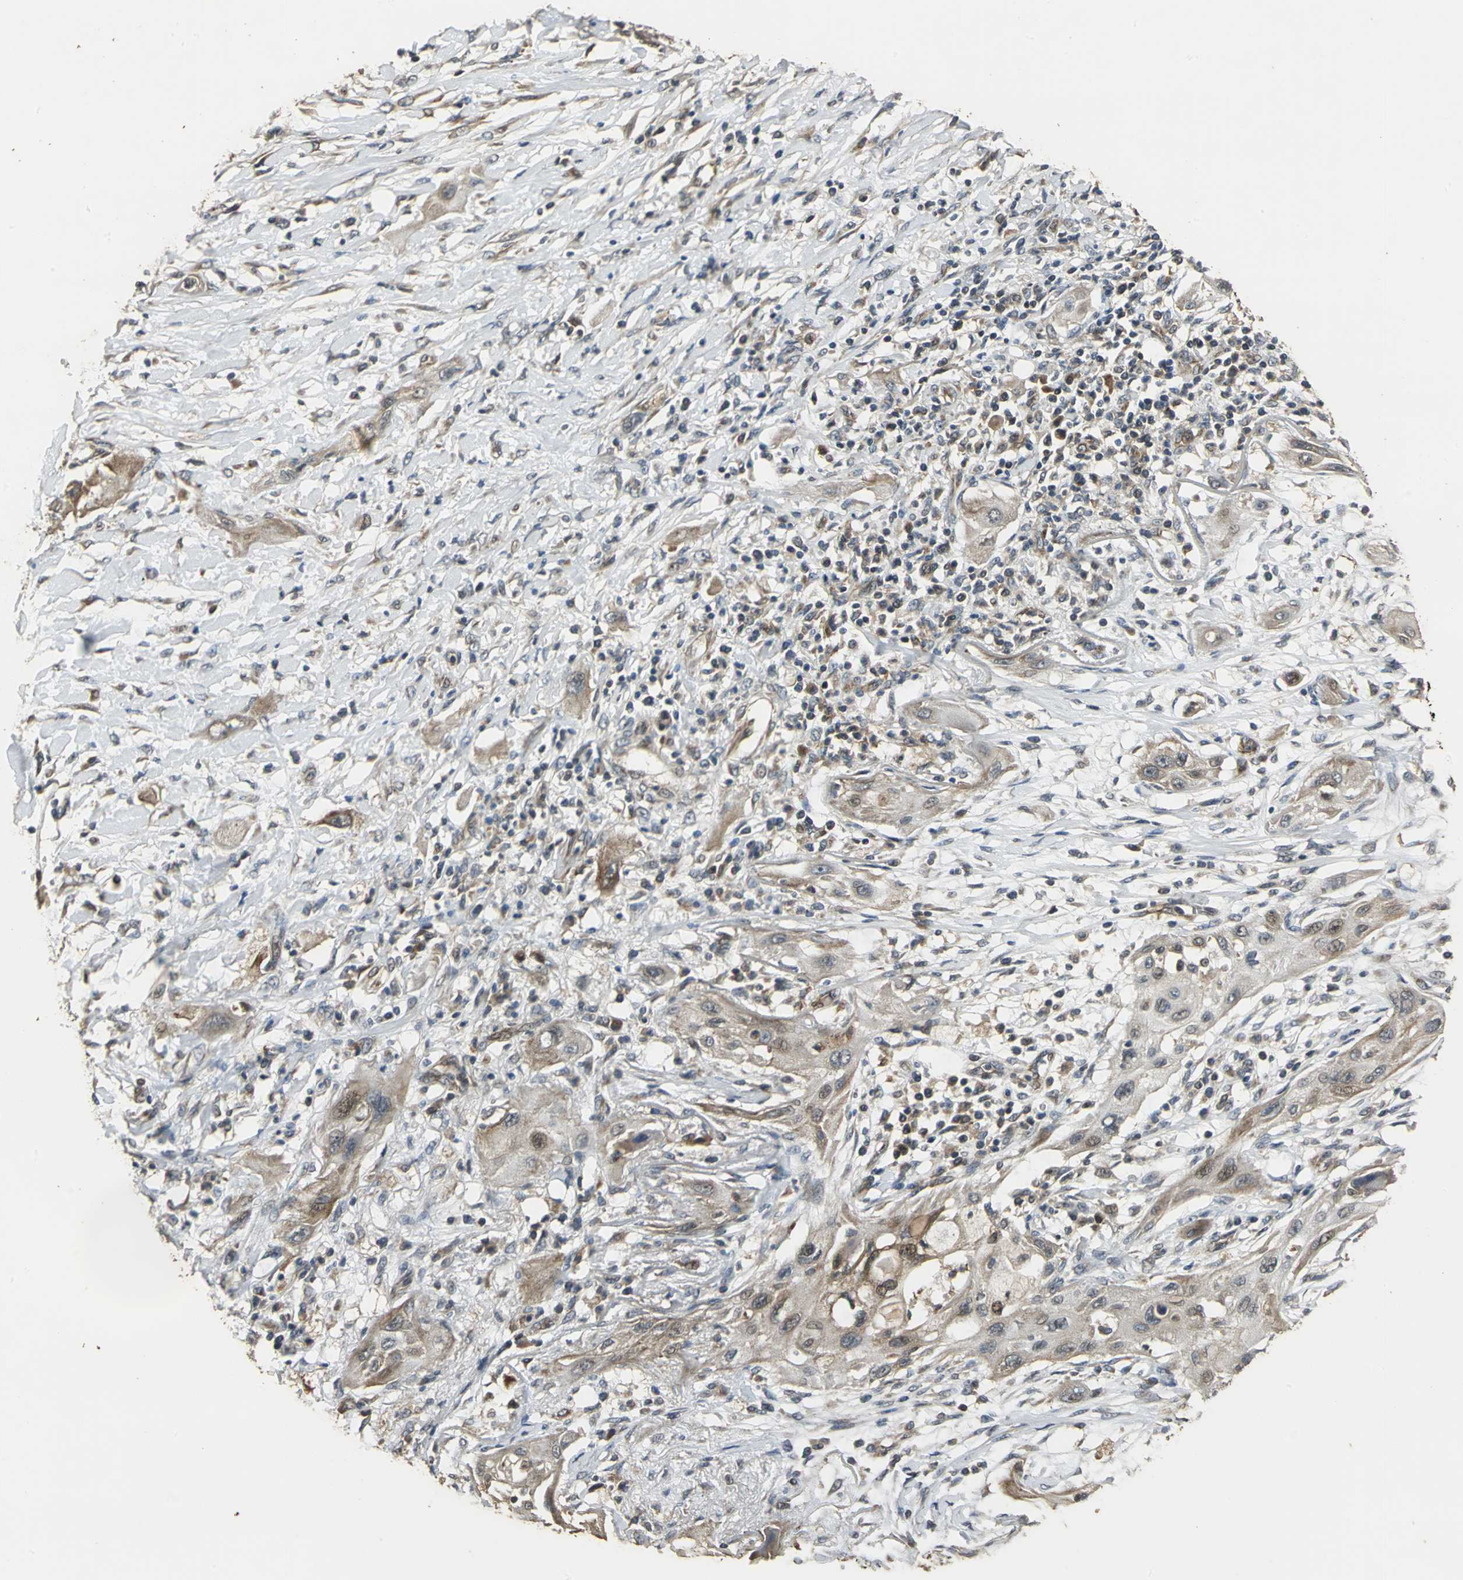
{"staining": {"intensity": "weak", "quantity": "25%-75%", "location": "cytoplasmic/membranous"}, "tissue": "lung cancer", "cell_type": "Tumor cells", "image_type": "cancer", "snomed": [{"axis": "morphology", "description": "Squamous cell carcinoma, NOS"}, {"axis": "topography", "description": "Lung"}], "caption": "High-power microscopy captured an immunohistochemistry (IHC) micrograph of squamous cell carcinoma (lung), revealing weak cytoplasmic/membranous staining in about 25%-75% of tumor cells. (IHC, brightfield microscopy, high magnification).", "gene": "KANK1", "patient": {"sex": "female", "age": 47}}